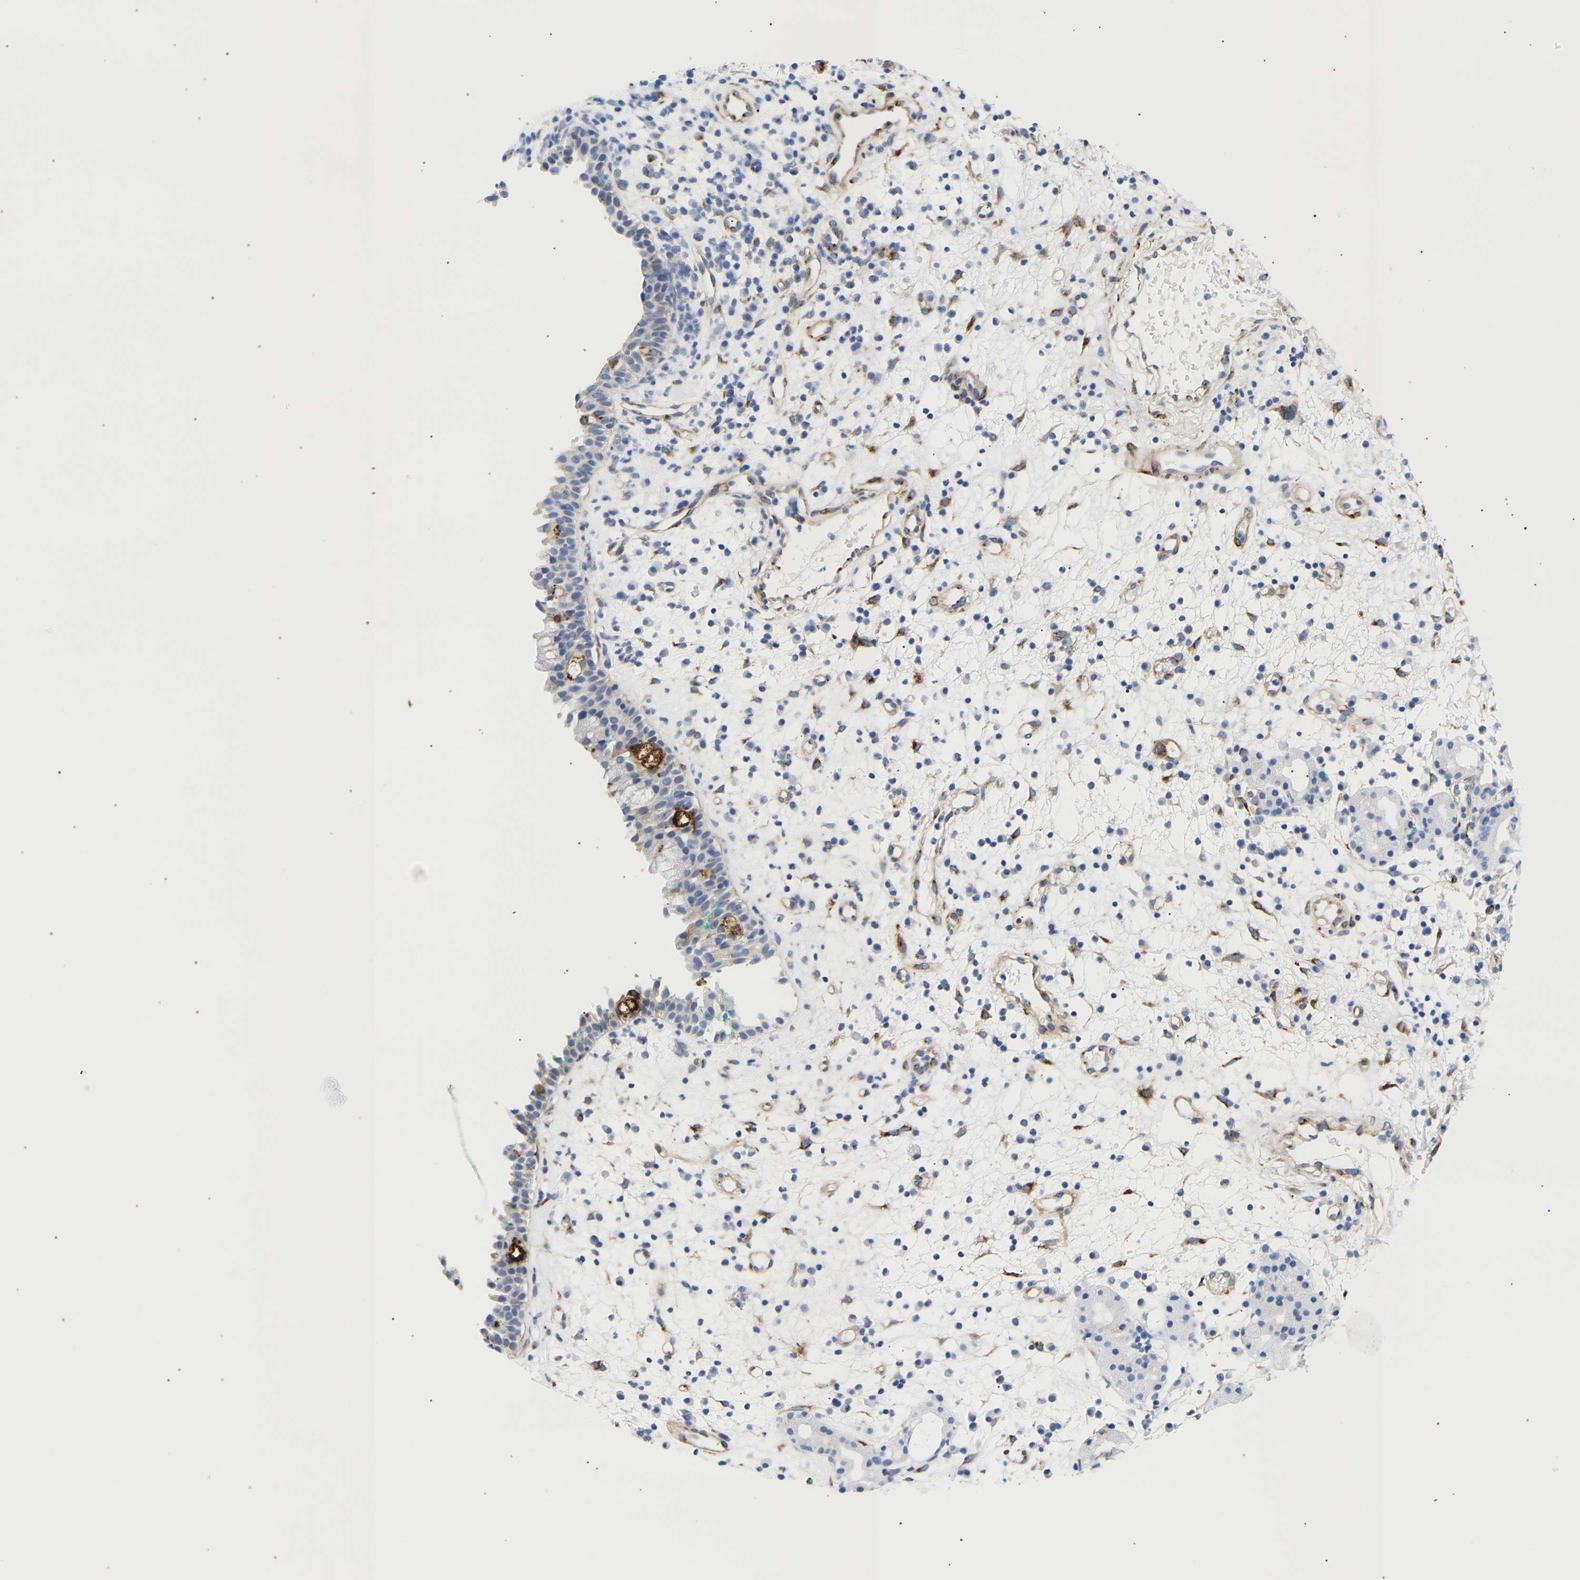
{"staining": {"intensity": "moderate", "quantity": "<25%", "location": "cytoplasmic/membranous"}, "tissue": "nasopharynx", "cell_type": "Respiratory epithelial cells", "image_type": "normal", "snomed": [{"axis": "morphology", "description": "Normal tissue, NOS"}, {"axis": "morphology", "description": "Basal cell carcinoma"}, {"axis": "topography", "description": "Cartilage tissue"}, {"axis": "topography", "description": "Nasopharynx"}, {"axis": "topography", "description": "Oral tissue"}], "caption": "Immunohistochemistry photomicrograph of normal nasopharynx: nasopharynx stained using IHC shows low levels of moderate protein expression localized specifically in the cytoplasmic/membranous of respiratory epithelial cells, appearing as a cytoplasmic/membranous brown color.", "gene": "IGFBP7", "patient": {"sex": "female", "age": 77}}